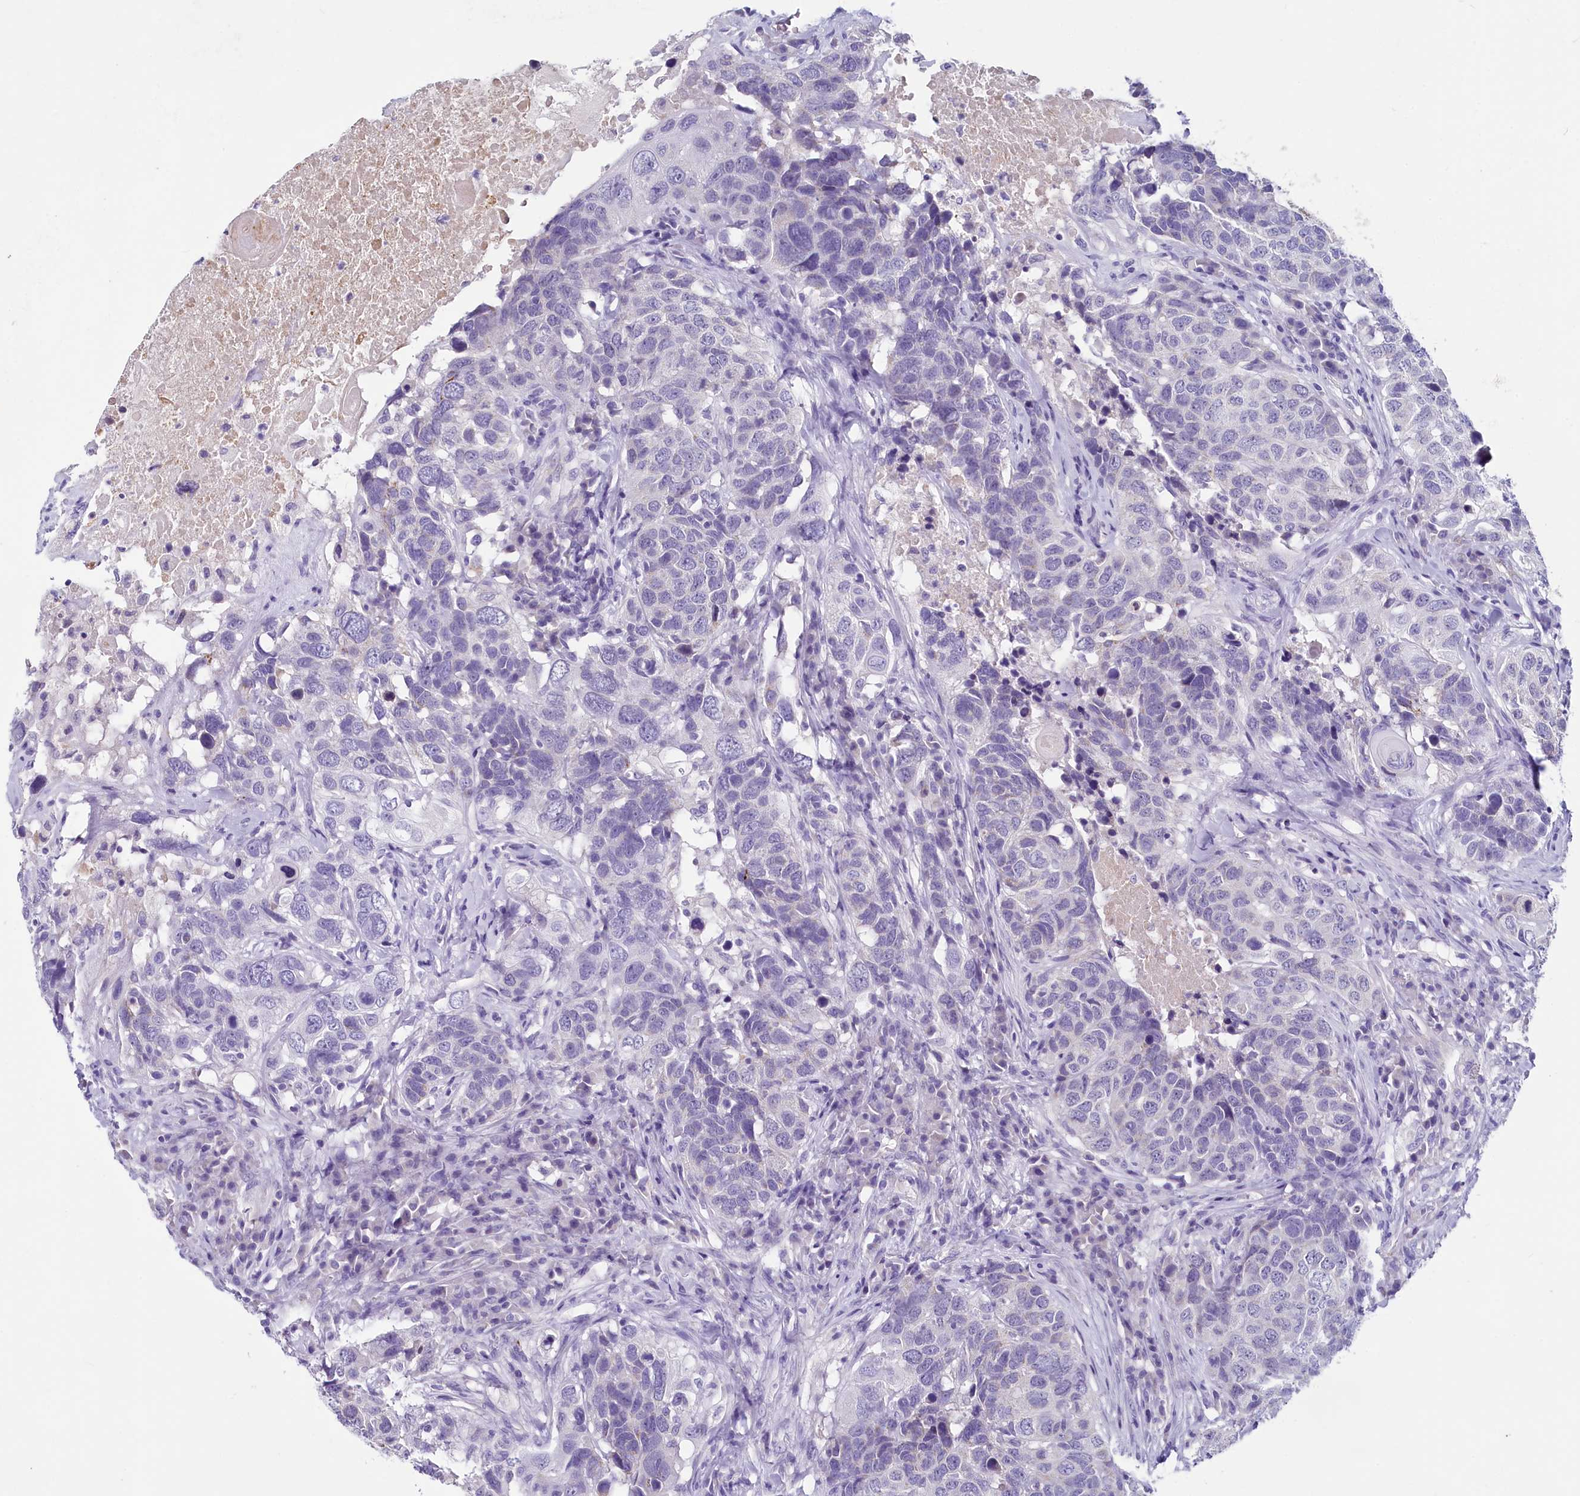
{"staining": {"intensity": "negative", "quantity": "none", "location": "none"}, "tissue": "head and neck cancer", "cell_type": "Tumor cells", "image_type": "cancer", "snomed": [{"axis": "morphology", "description": "Squamous cell carcinoma, NOS"}, {"axis": "topography", "description": "Head-Neck"}], "caption": "Tumor cells show no significant protein staining in head and neck cancer (squamous cell carcinoma).", "gene": "INSC", "patient": {"sex": "male", "age": 66}}